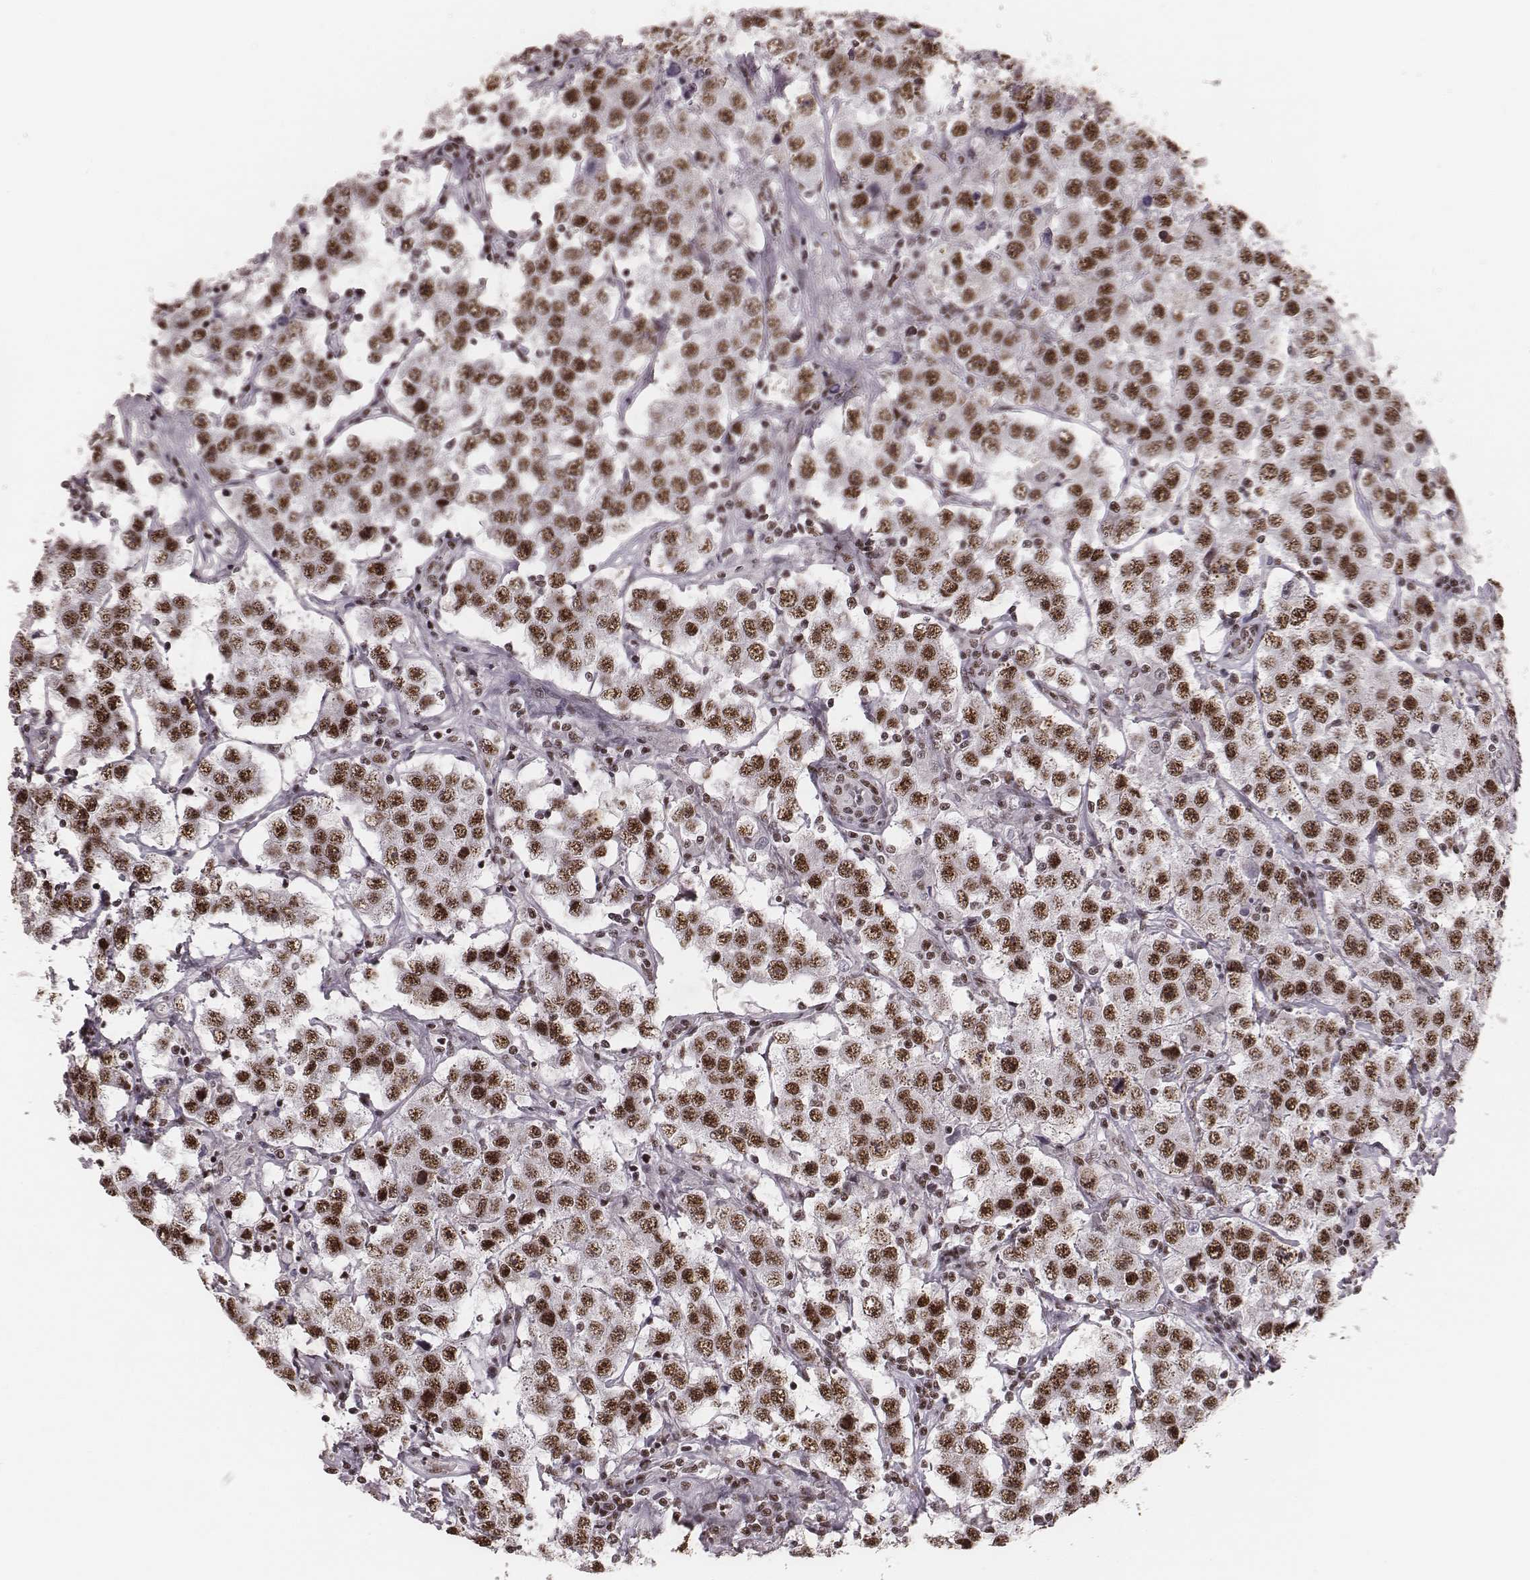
{"staining": {"intensity": "moderate", "quantity": ">75%", "location": "nuclear"}, "tissue": "testis cancer", "cell_type": "Tumor cells", "image_type": "cancer", "snomed": [{"axis": "morphology", "description": "Seminoma, NOS"}, {"axis": "topography", "description": "Testis"}], "caption": "Tumor cells exhibit medium levels of moderate nuclear staining in about >75% of cells in seminoma (testis). The protein of interest is stained brown, and the nuclei are stained in blue (DAB (3,3'-diaminobenzidine) IHC with brightfield microscopy, high magnification).", "gene": "LUC7L", "patient": {"sex": "male", "age": 52}}